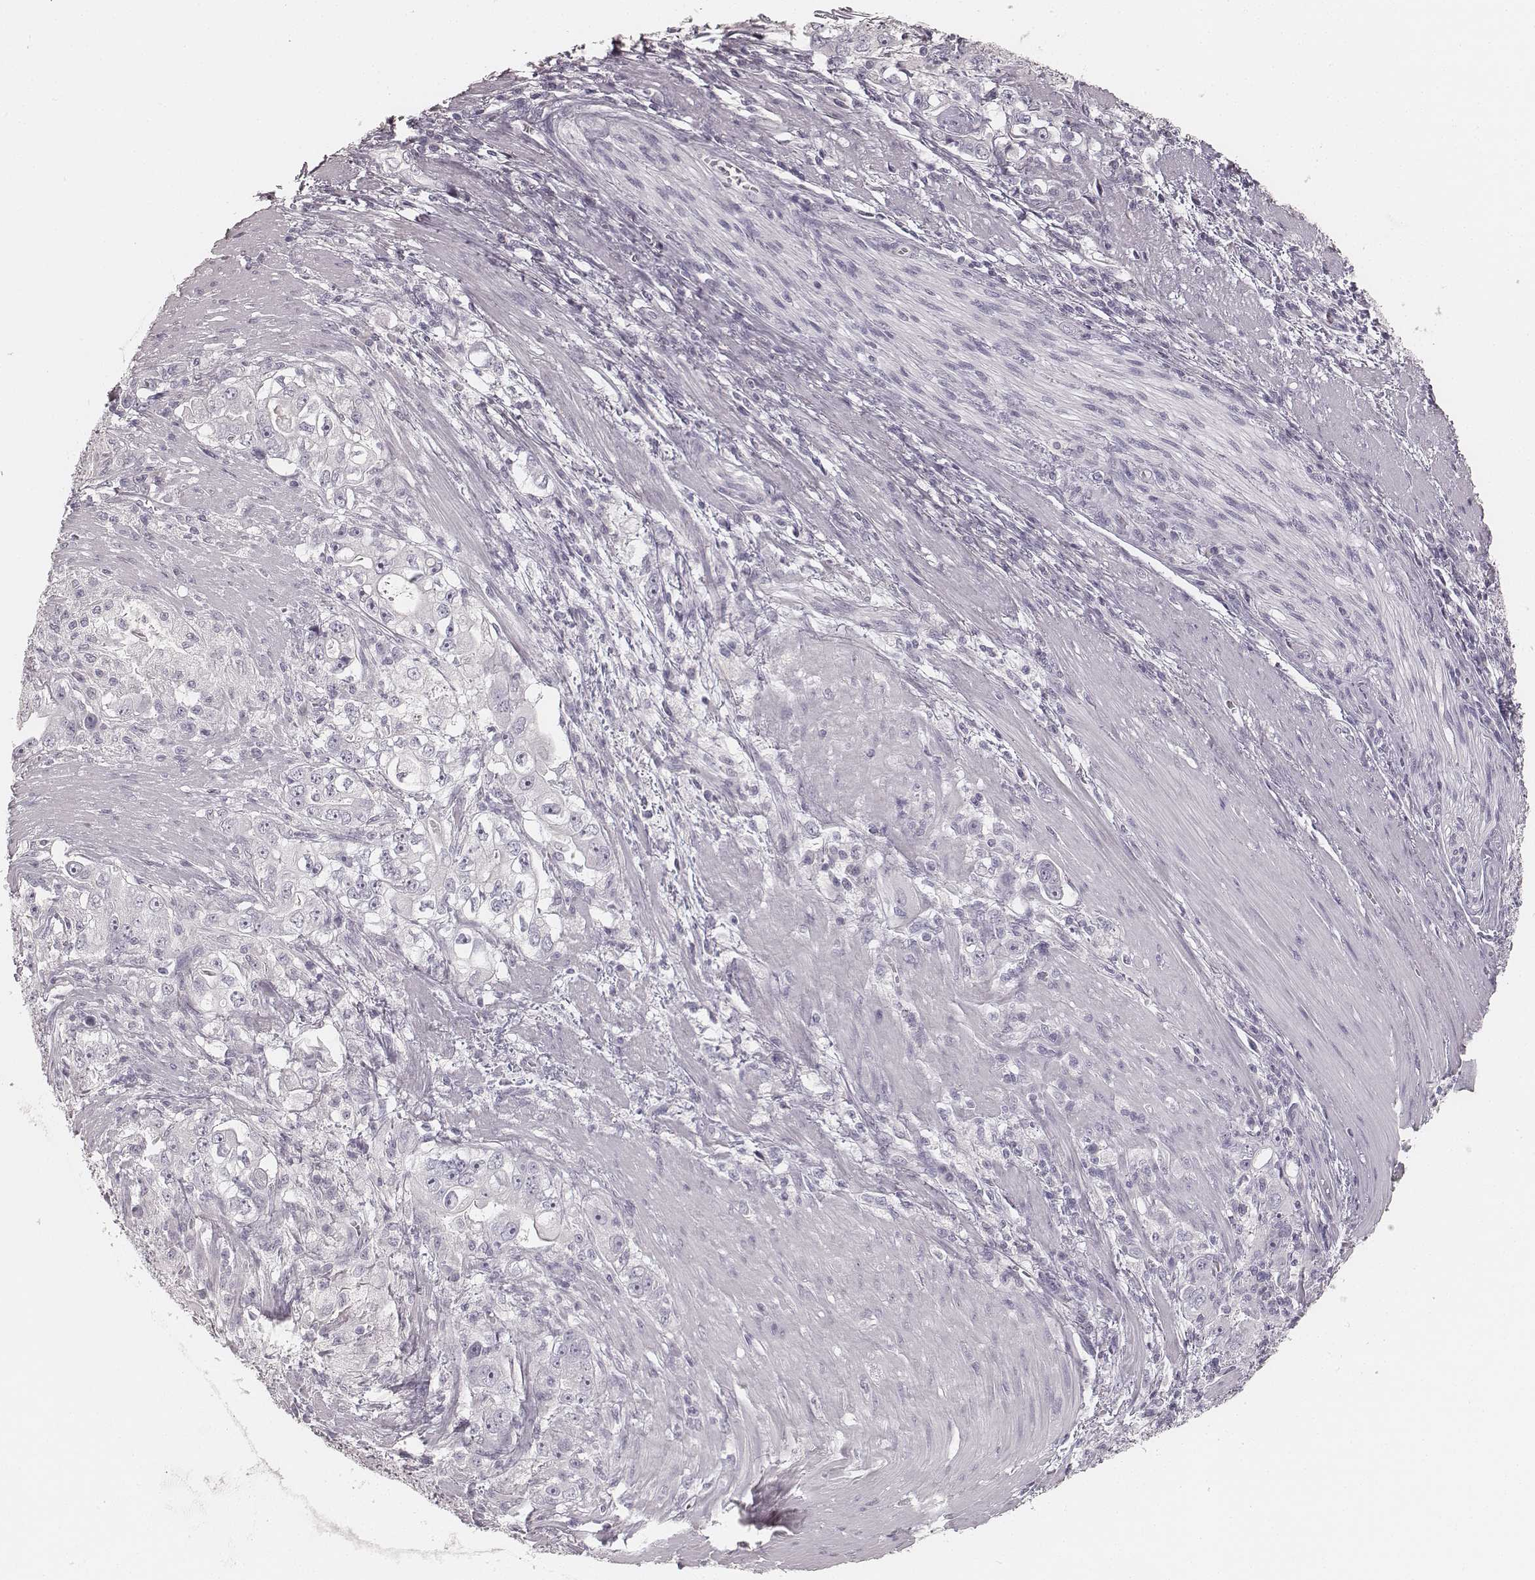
{"staining": {"intensity": "negative", "quantity": "none", "location": "none"}, "tissue": "stomach cancer", "cell_type": "Tumor cells", "image_type": "cancer", "snomed": [{"axis": "morphology", "description": "Adenocarcinoma, NOS"}, {"axis": "topography", "description": "Stomach, lower"}], "caption": "Protein analysis of stomach cancer reveals no significant positivity in tumor cells. The staining is performed using DAB brown chromogen with nuclei counter-stained in using hematoxylin.", "gene": "KRT31", "patient": {"sex": "female", "age": 72}}